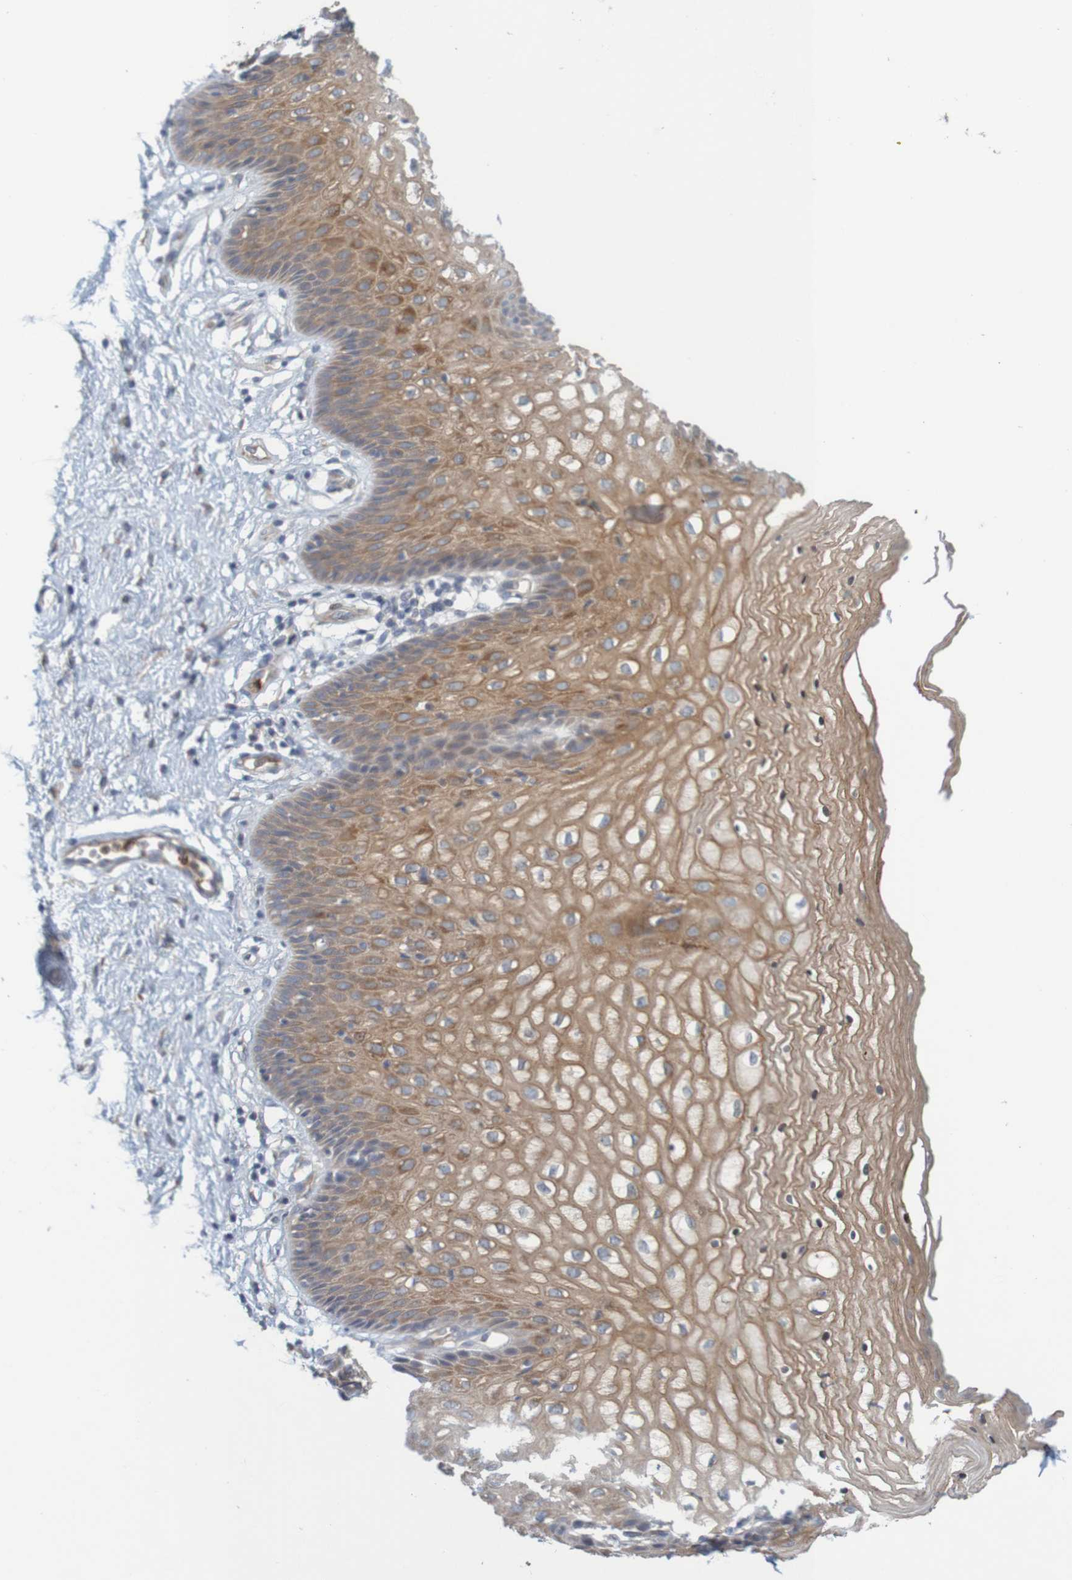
{"staining": {"intensity": "moderate", "quantity": ">75%", "location": "cytoplasmic/membranous"}, "tissue": "vagina", "cell_type": "Squamous epithelial cells", "image_type": "normal", "snomed": [{"axis": "morphology", "description": "Normal tissue, NOS"}, {"axis": "topography", "description": "Vagina"}], "caption": "Immunohistochemistry staining of benign vagina, which displays medium levels of moderate cytoplasmic/membranous staining in approximately >75% of squamous epithelial cells indicating moderate cytoplasmic/membranous protein staining. The staining was performed using DAB (3,3'-diaminobenzidine) (brown) for protein detection and nuclei were counterstained in hematoxylin (blue).", "gene": "KRT23", "patient": {"sex": "female", "age": 34}}